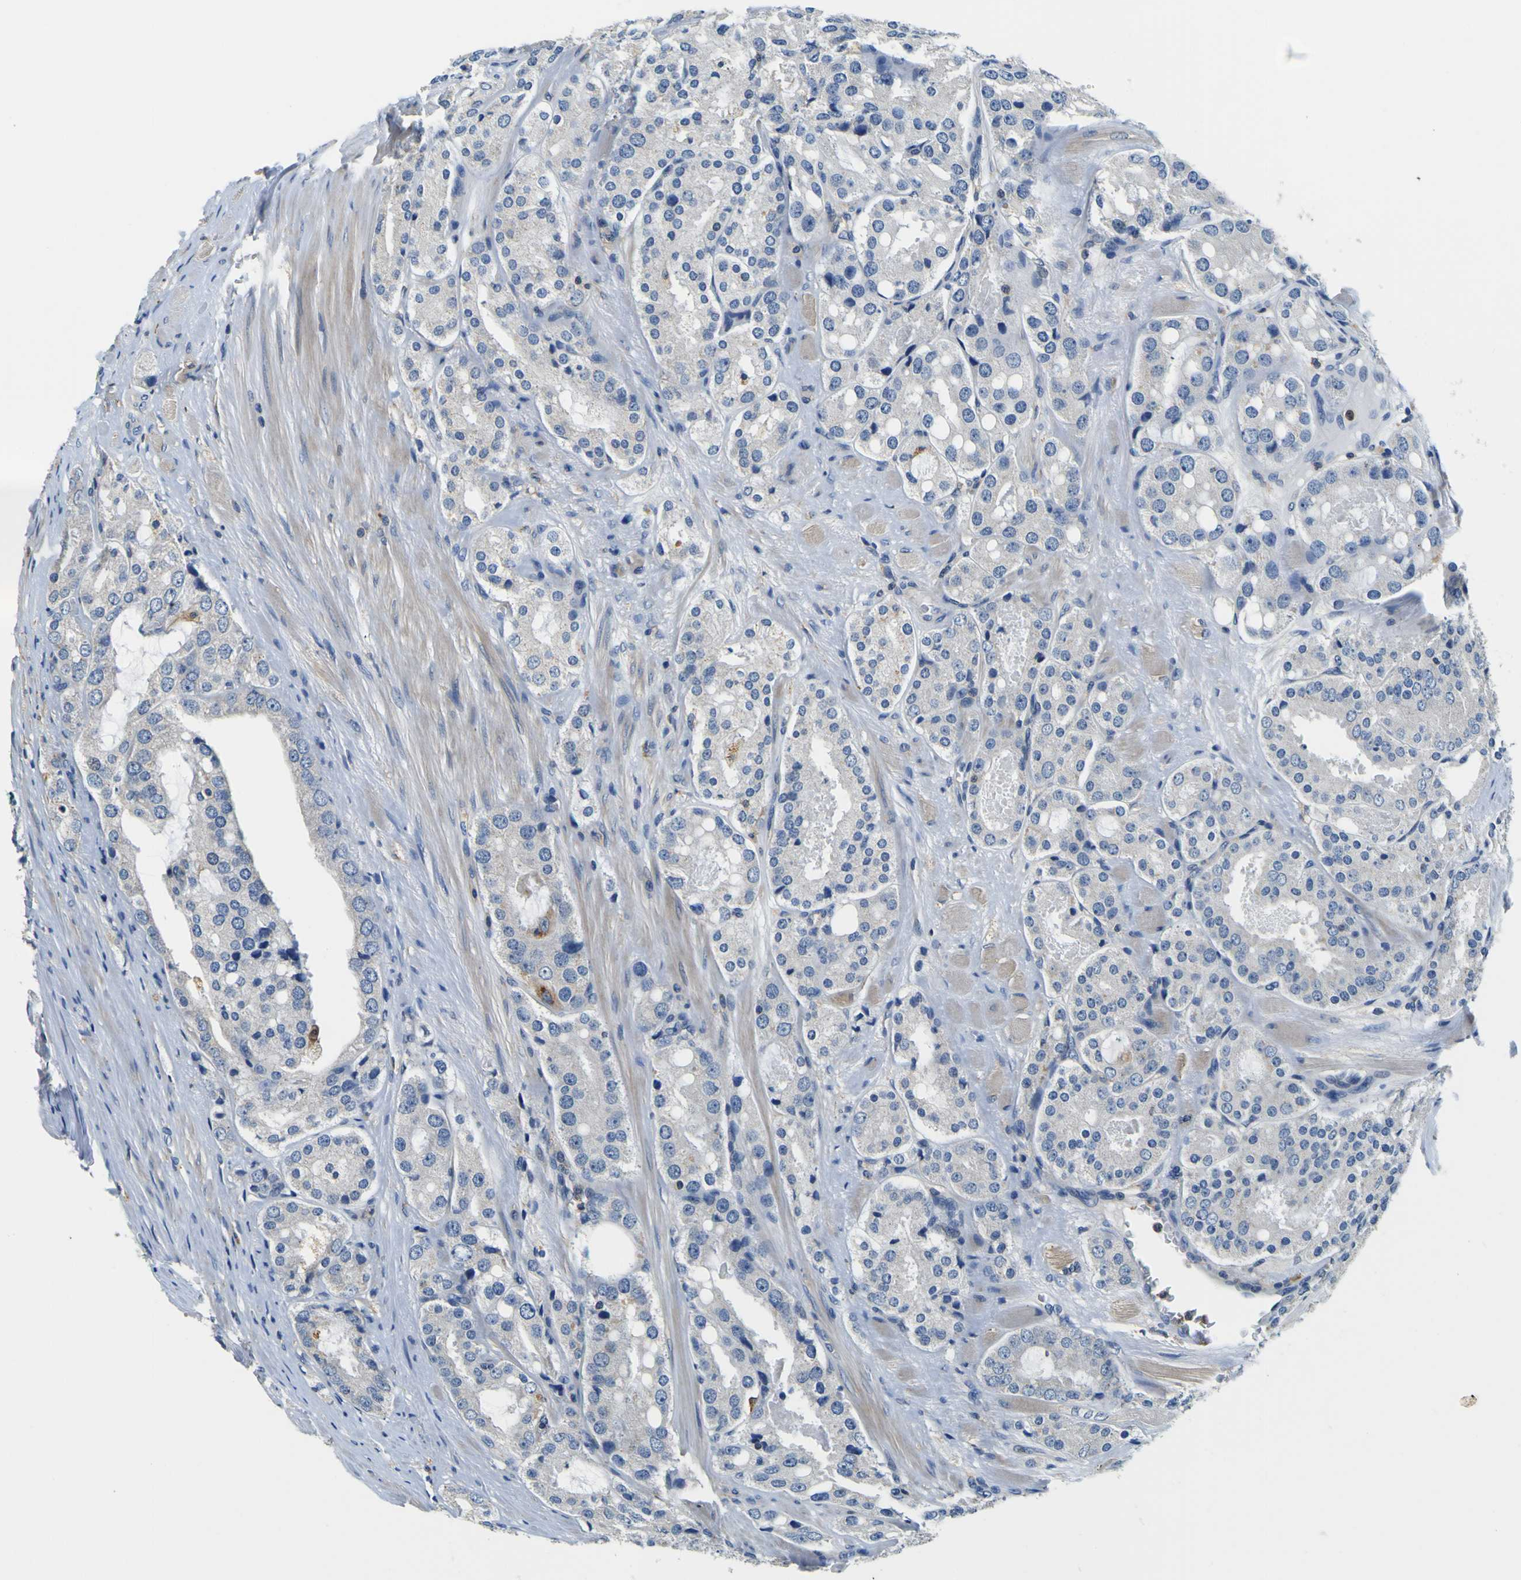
{"staining": {"intensity": "negative", "quantity": "none", "location": "none"}, "tissue": "prostate cancer", "cell_type": "Tumor cells", "image_type": "cancer", "snomed": [{"axis": "morphology", "description": "Adenocarcinoma, High grade"}, {"axis": "topography", "description": "Prostate"}], "caption": "Immunohistochemistry photomicrograph of neoplastic tissue: prostate cancer (high-grade adenocarcinoma) stained with DAB reveals no significant protein expression in tumor cells.", "gene": "TNIK", "patient": {"sex": "male", "age": 65}}